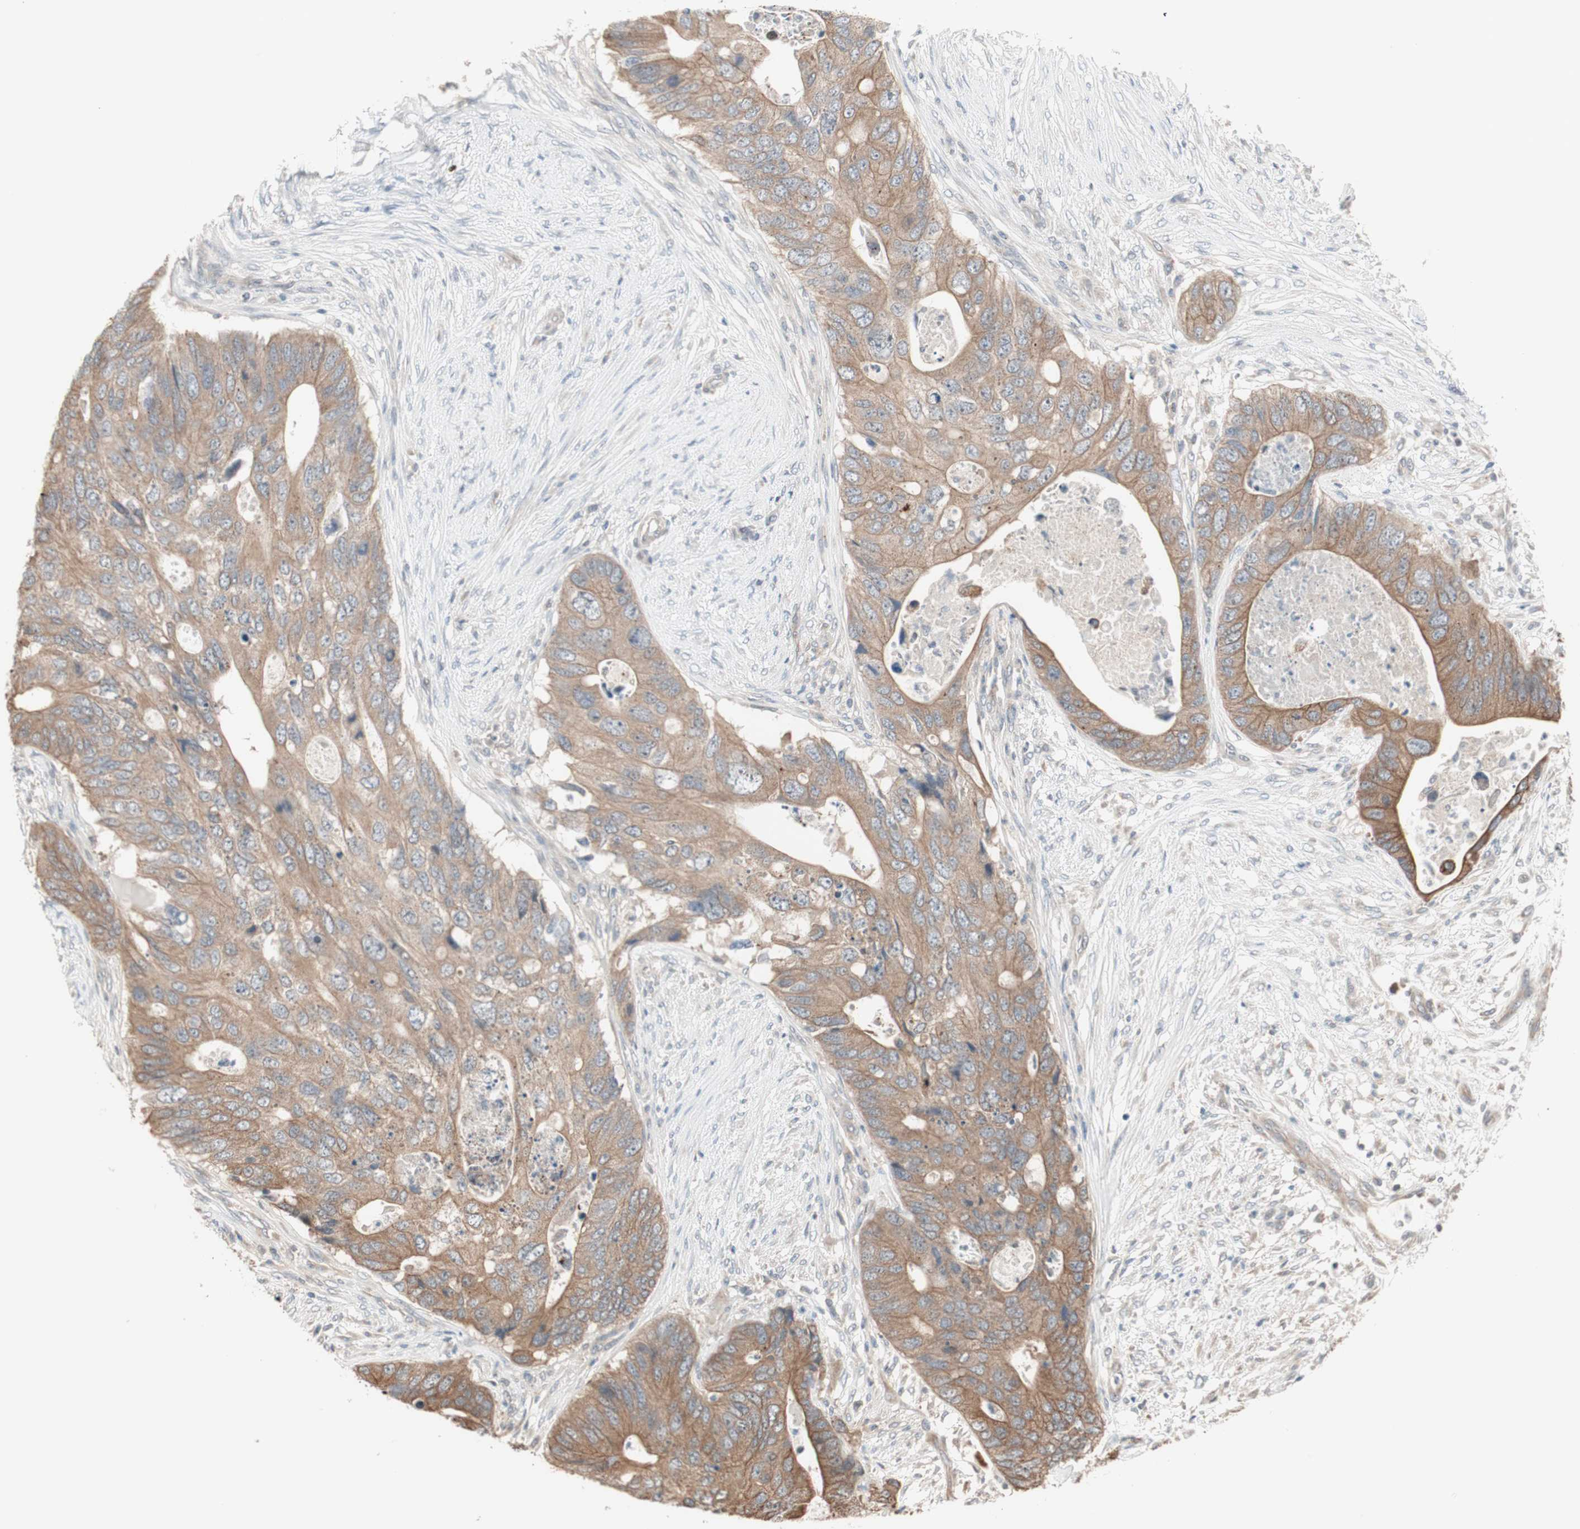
{"staining": {"intensity": "moderate", "quantity": ">75%", "location": "cytoplasmic/membranous"}, "tissue": "colorectal cancer", "cell_type": "Tumor cells", "image_type": "cancer", "snomed": [{"axis": "morphology", "description": "Adenocarcinoma, NOS"}, {"axis": "topography", "description": "Colon"}], "caption": "This photomicrograph displays adenocarcinoma (colorectal) stained with immunohistochemistry to label a protein in brown. The cytoplasmic/membranous of tumor cells show moderate positivity for the protein. Nuclei are counter-stained blue.", "gene": "FBXO5", "patient": {"sex": "male", "age": 71}}